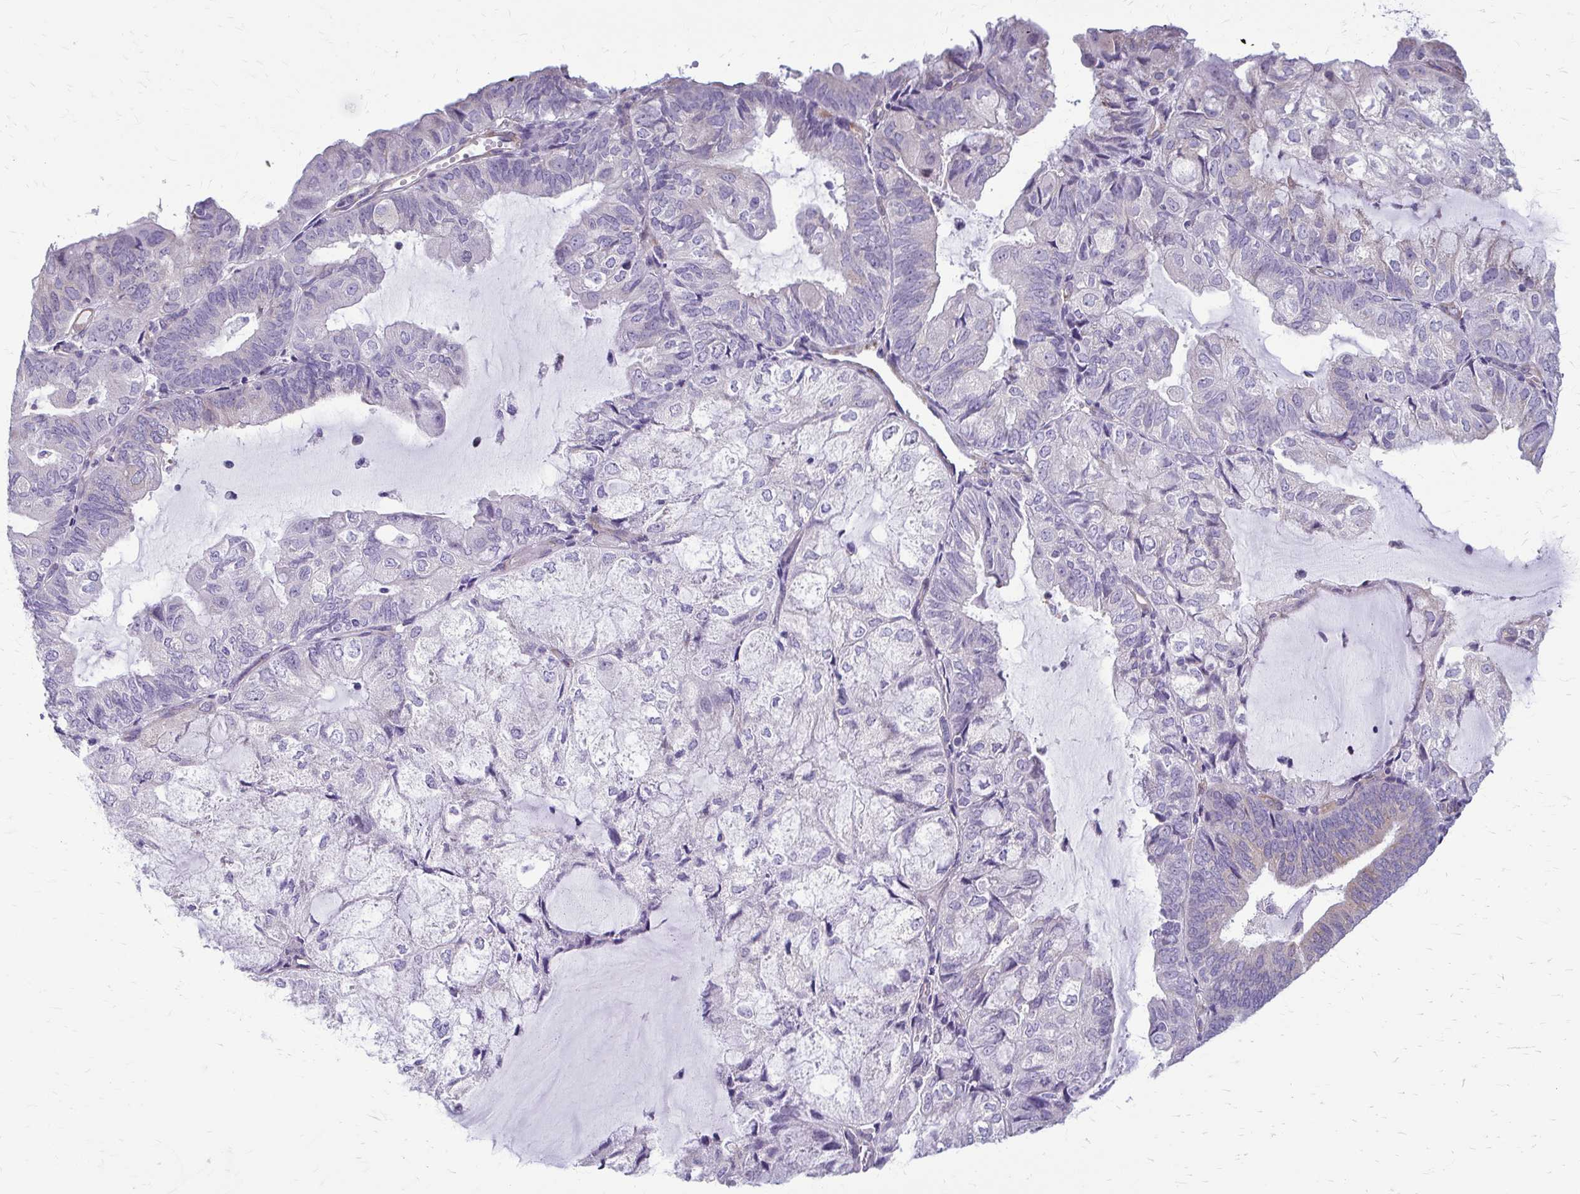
{"staining": {"intensity": "negative", "quantity": "none", "location": "none"}, "tissue": "endometrial cancer", "cell_type": "Tumor cells", "image_type": "cancer", "snomed": [{"axis": "morphology", "description": "Adenocarcinoma, NOS"}, {"axis": "topography", "description": "Endometrium"}], "caption": "DAB (3,3'-diaminobenzidine) immunohistochemical staining of human endometrial cancer (adenocarcinoma) displays no significant expression in tumor cells.", "gene": "DEPP1", "patient": {"sex": "female", "age": 81}}